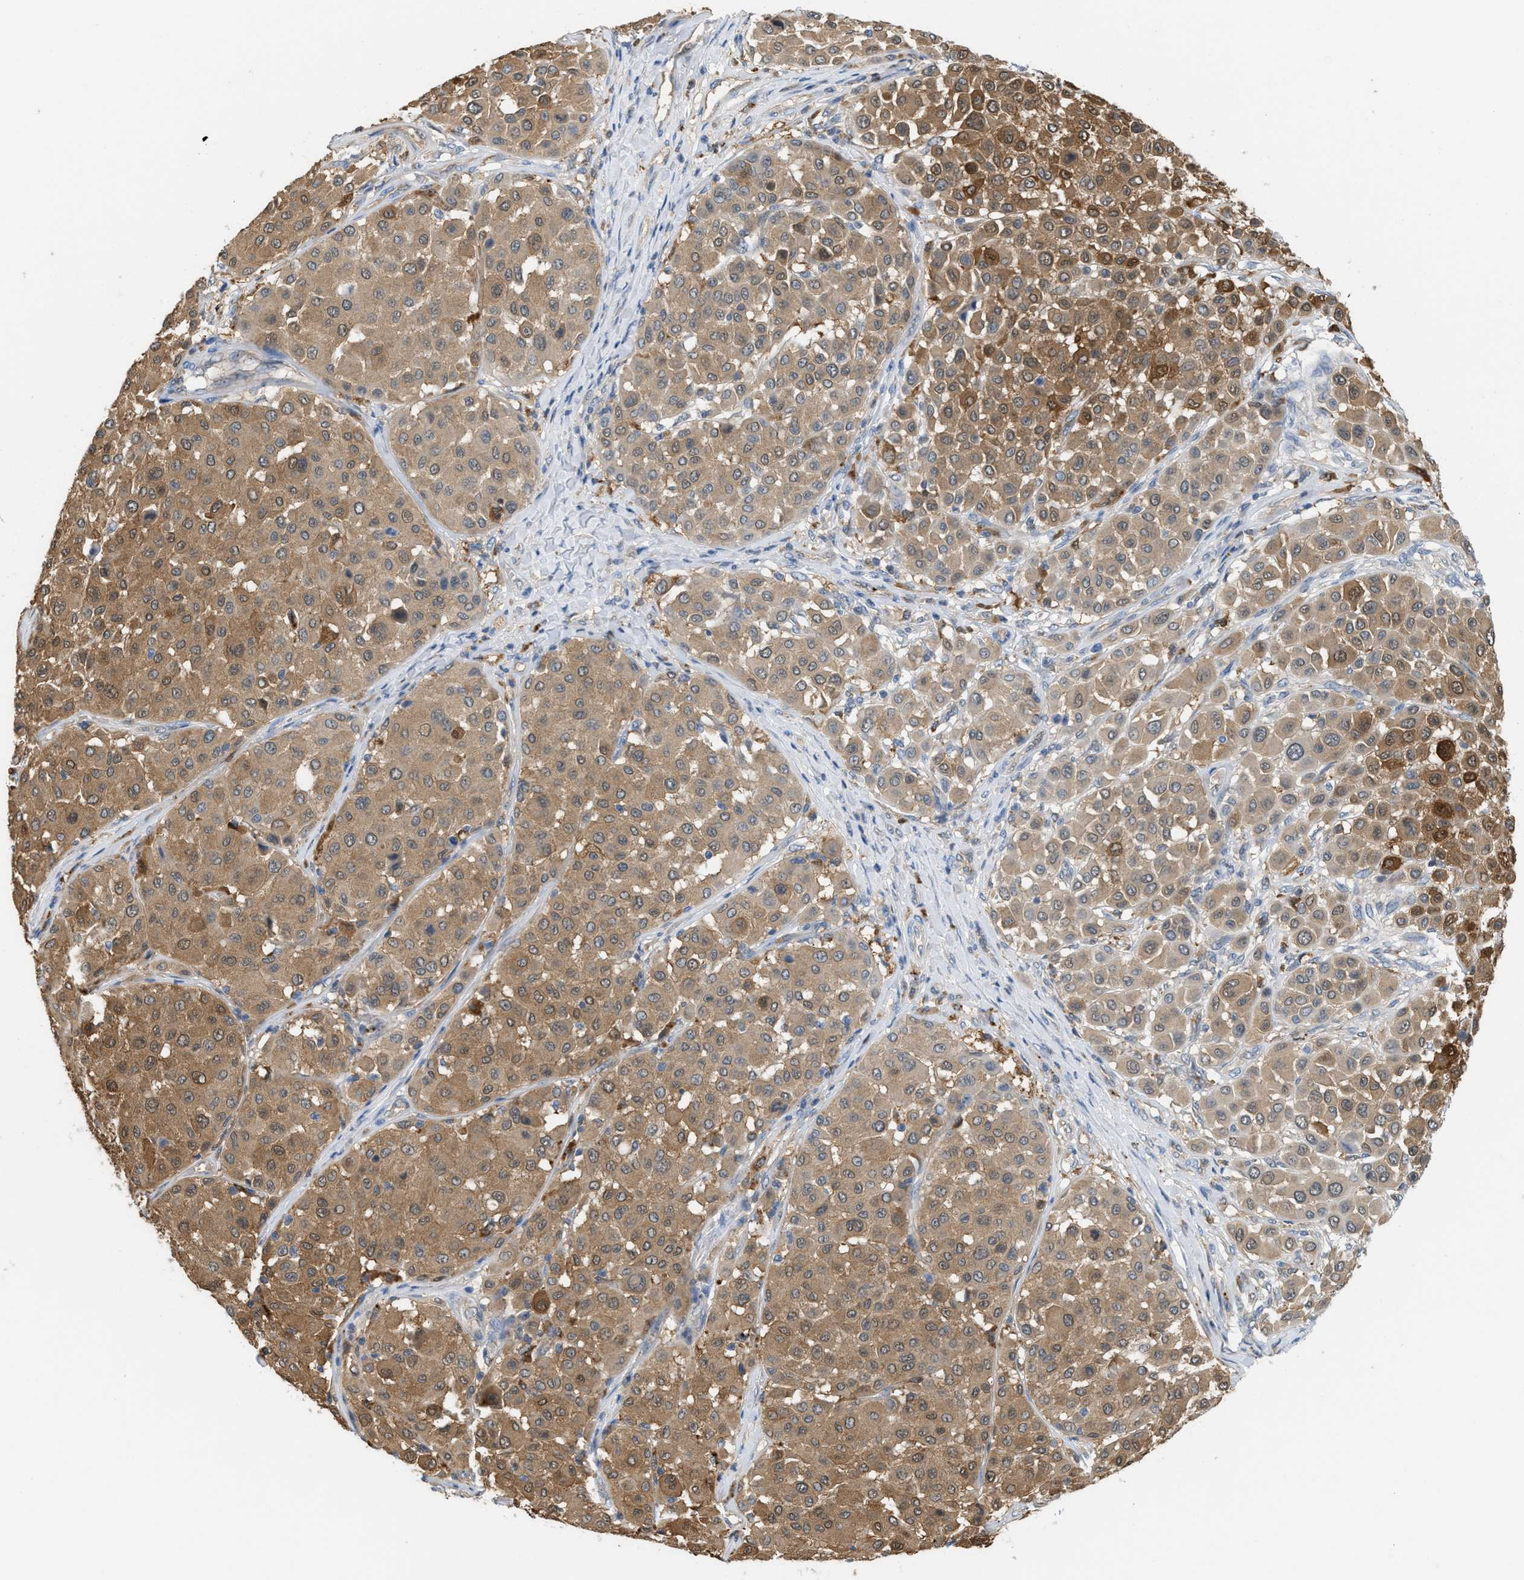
{"staining": {"intensity": "moderate", "quantity": ">75%", "location": "cytoplasmic/membranous"}, "tissue": "melanoma", "cell_type": "Tumor cells", "image_type": "cancer", "snomed": [{"axis": "morphology", "description": "Malignant melanoma, Metastatic site"}, {"axis": "topography", "description": "Soft tissue"}], "caption": "This is a micrograph of immunohistochemistry (IHC) staining of malignant melanoma (metastatic site), which shows moderate expression in the cytoplasmic/membranous of tumor cells.", "gene": "CSTB", "patient": {"sex": "male", "age": 41}}